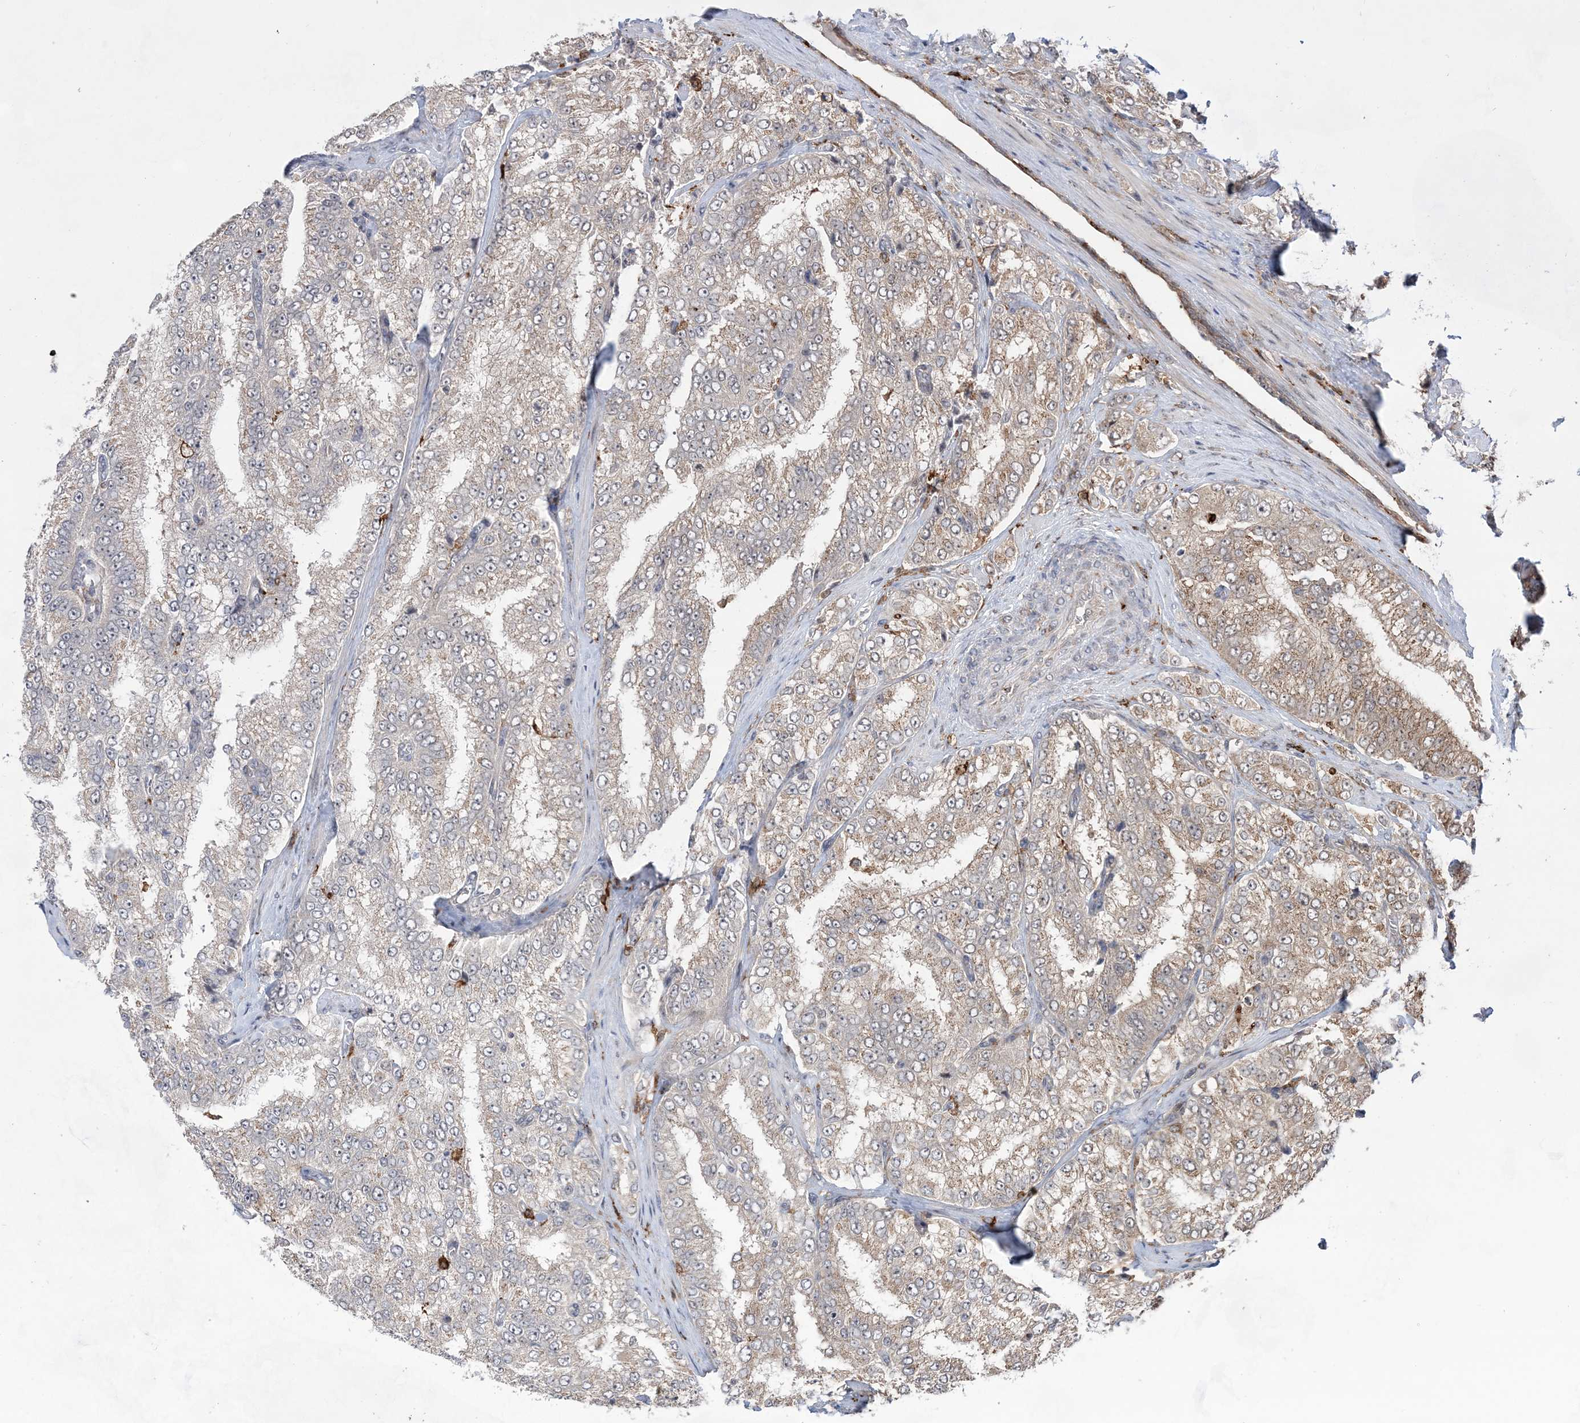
{"staining": {"intensity": "weak", "quantity": "<25%", "location": "cytoplasmic/membranous"}, "tissue": "prostate cancer", "cell_type": "Tumor cells", "image_type": "cancer", "snomed": [{"axis": "morphology", "description": "Adenocarcinoma, High grade"}, {"axis": "topography", "description": "Prostate"}], "caption": "An image of human adenocarcinoma (high-grade) (prostate) is negative for staining in tumor cells.", "gene": "ANAPC15", "patient": {"sex": "male", "age": 58}}